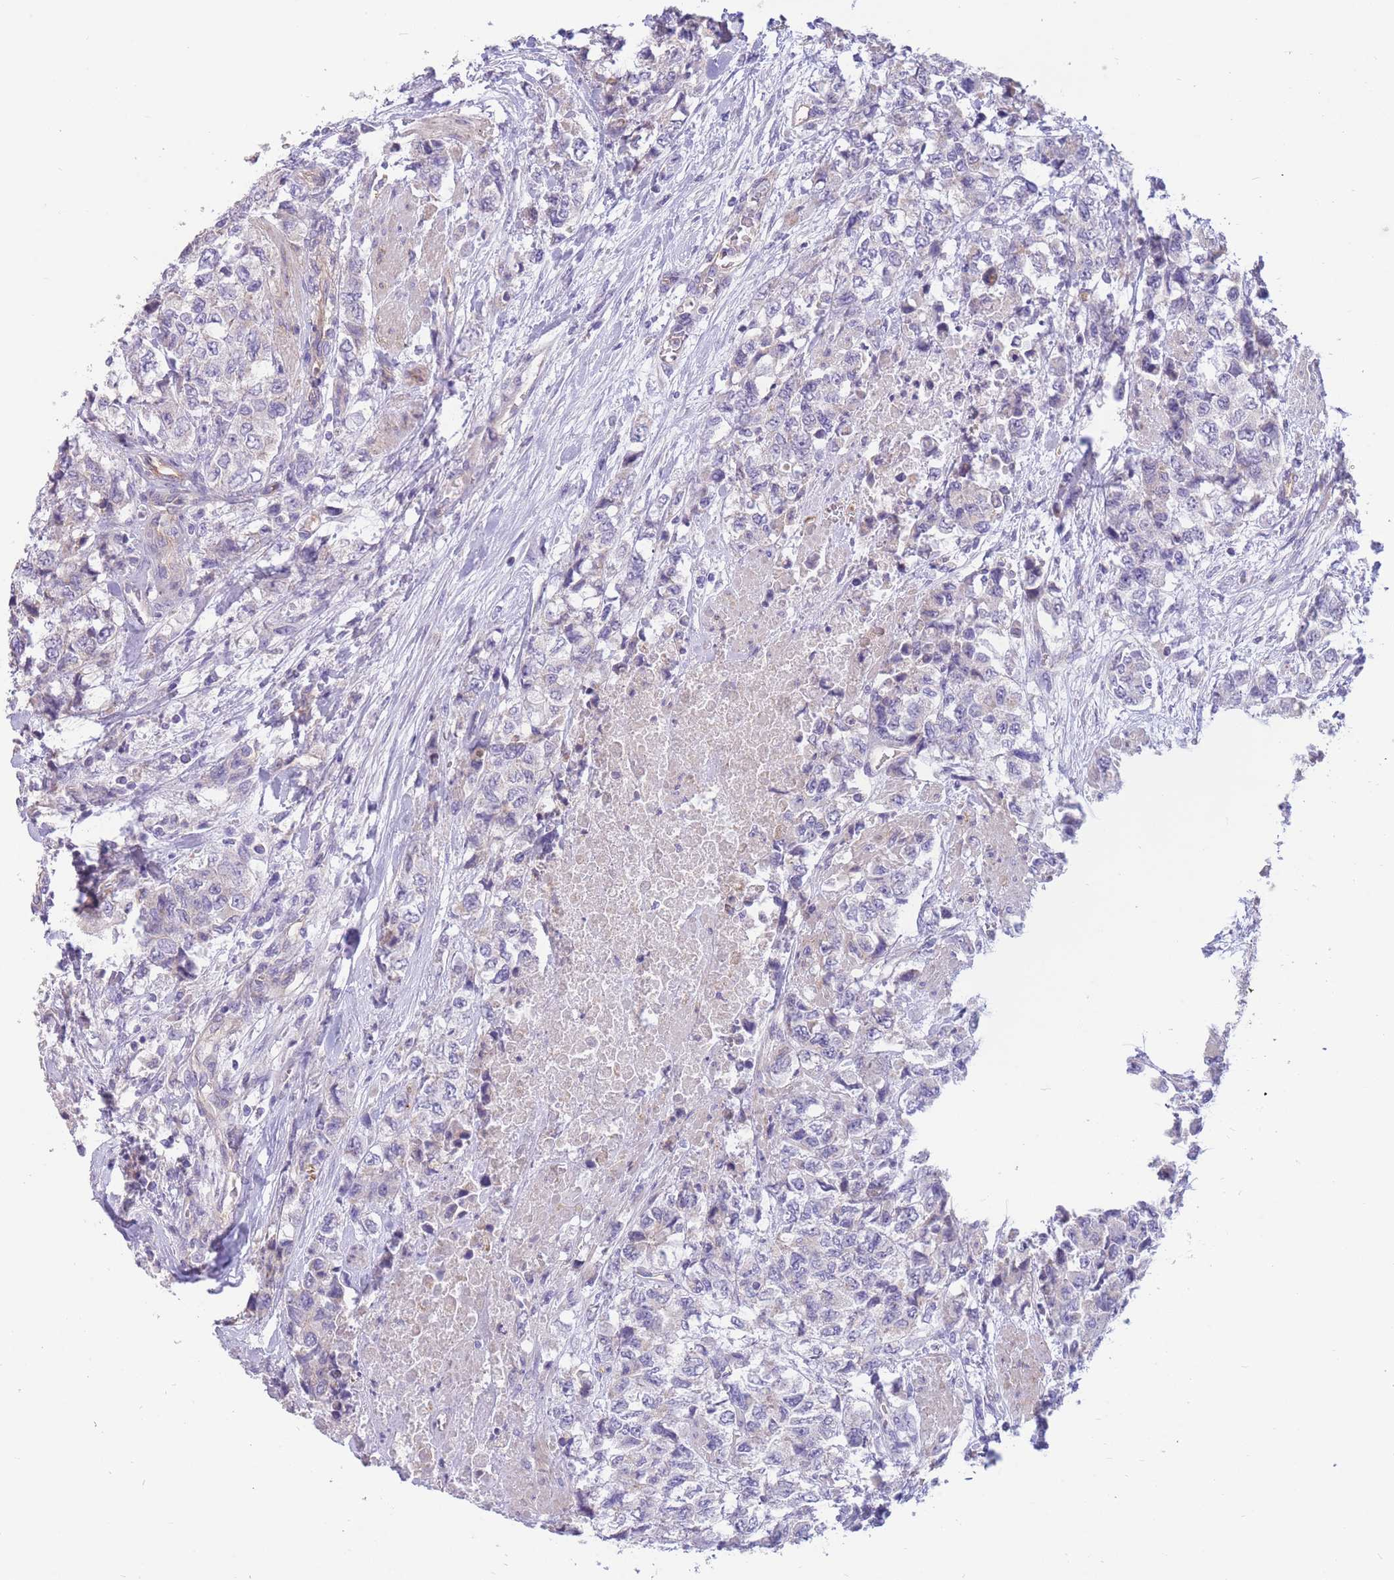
{"staining": {"intensity": "negative", "quantity": "none", "location": "none"}, "tissue": "urothelial cancer", "cell_type": "Tumor cells", "image_type": "cancer", "snomed": [{"axis": "morphology", "description": "Urothelial carcinoma, High grade"}, {"axis": "topography", "description": "Urinary bladder"}], "caption": "IHC of urothelial cancer reveals no expression in tumor cells. (DAB (3,3'-diaminobenzidine) immunohistochemistry (IHC), high magnification).", "gene": "SULT1A1", "patient": {"sex": "female", "age": 78}}